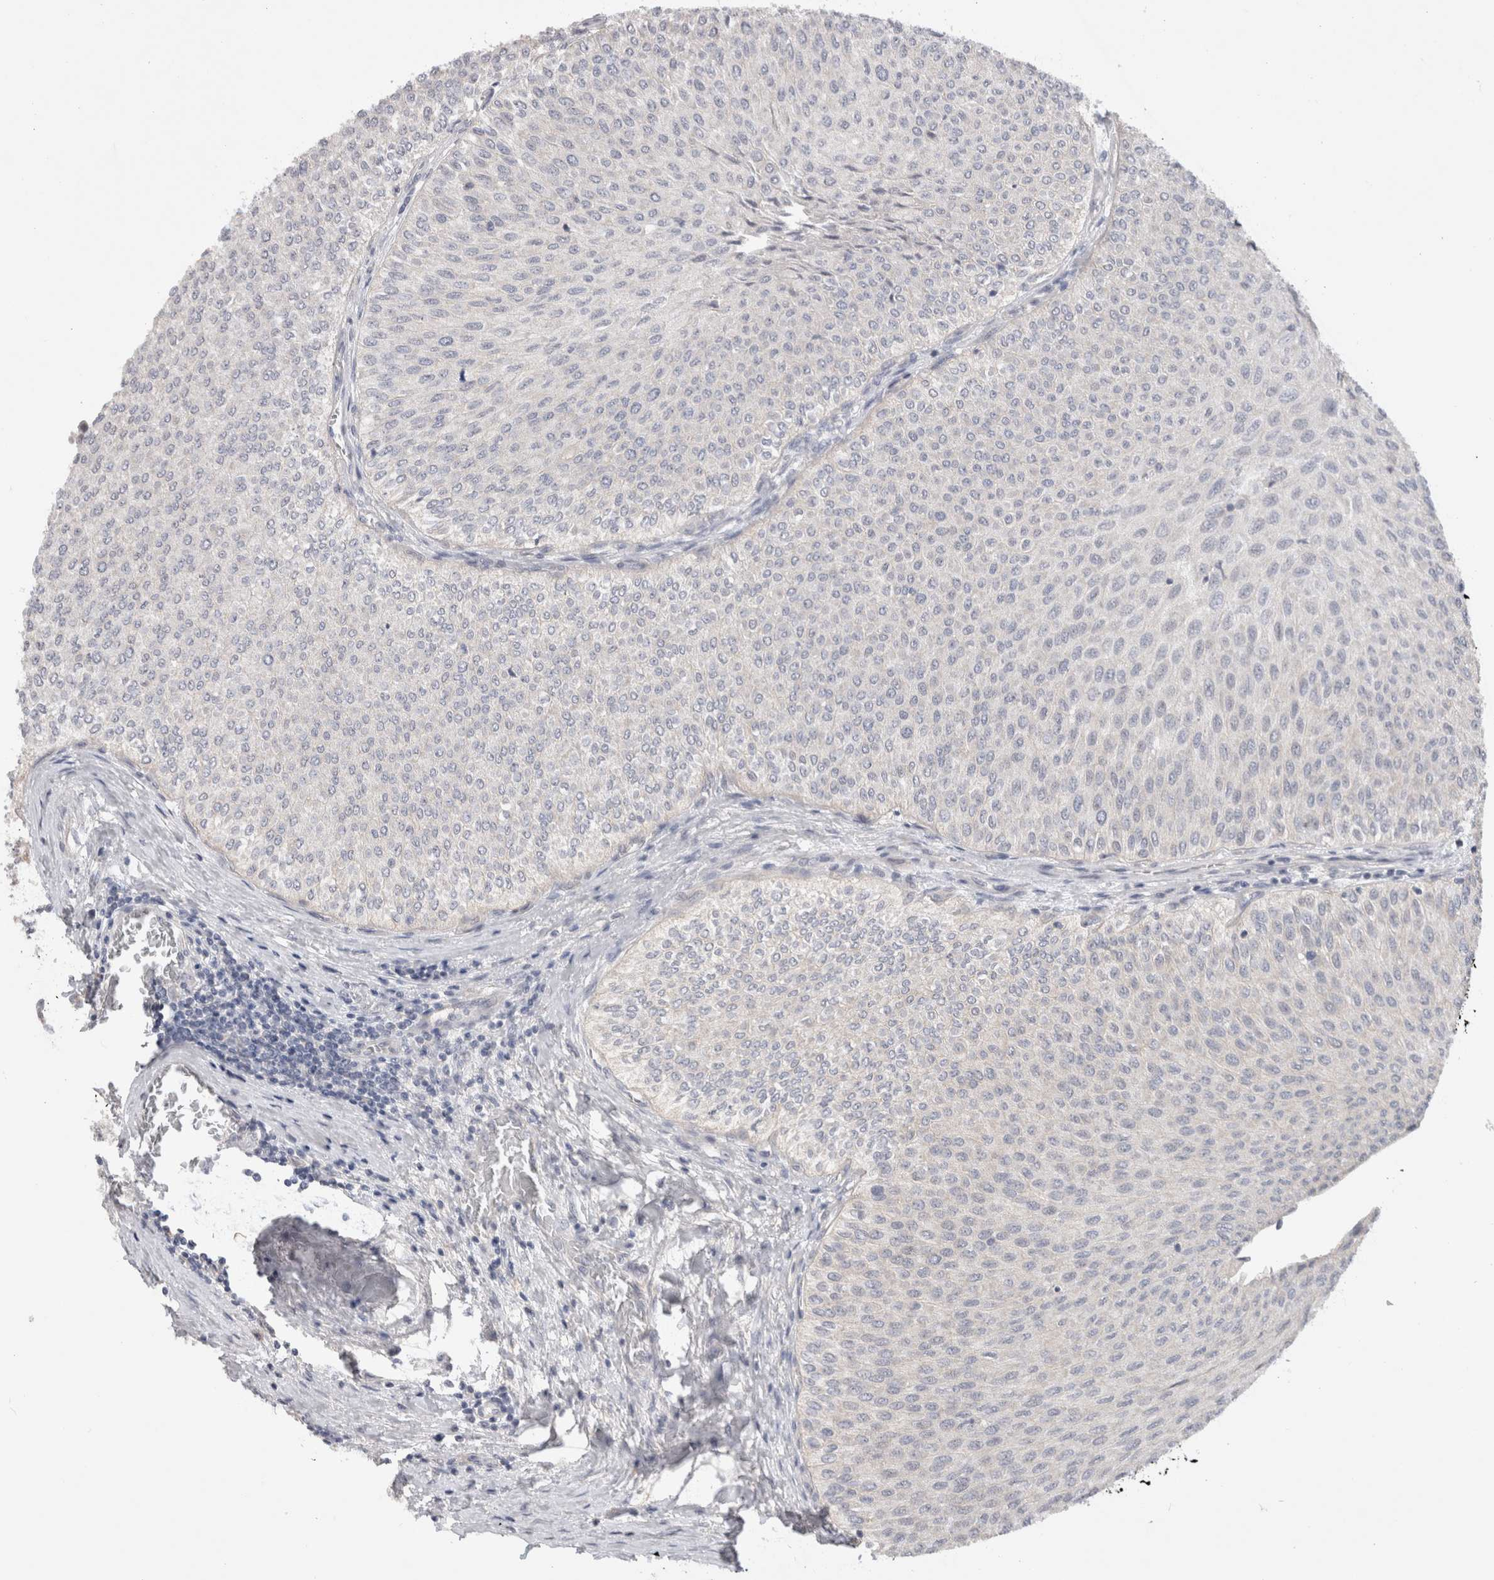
{"staining": {"intensity": "negative", "quantity": "none", "location": "none"}, "tissue": "urothelial cancer", "cell_type": "Tumor cells", "image_type": "cancer", "snomed": [{"axis": "morphology", "description": "Urothelial carcinoma, Low grade"}, {"axis": "topography", "description": "Urinary bladder"}], "caption": "DAB immunohistochemical staining of human urothelial cancer exhibits no significant positivity in tumor cells. (DAB (3,3'-diaminobenzidine) IHC visualized using brightfield microscopy, high magnification).", "gene": "CERS3", "patient": {"sex": "male", "age": 78}}